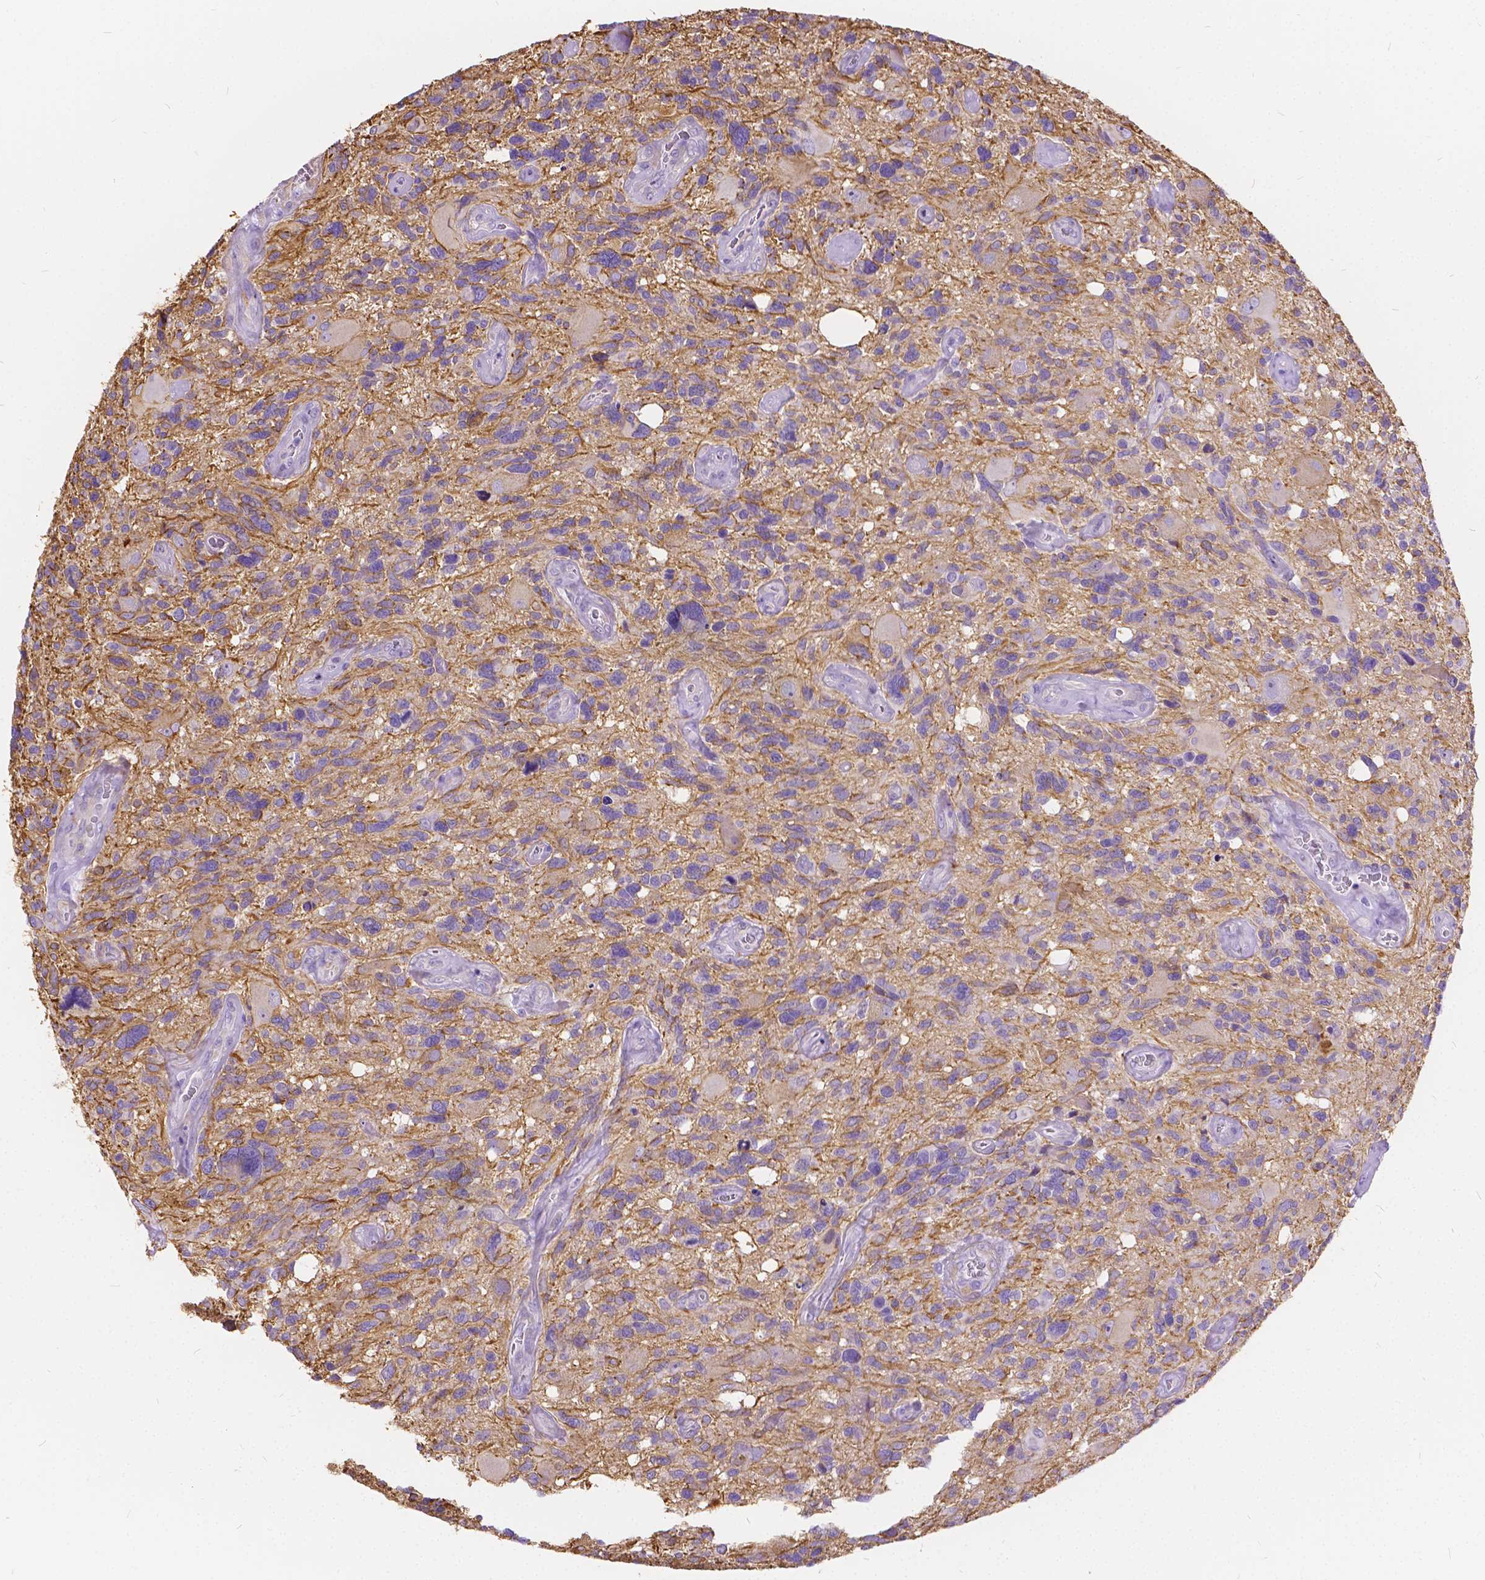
{"staining": {"intensity": "weak", "quantity": "25%-75%", "location": "cytoplasmic/membranous"}, "tissue": "glioma", "cell_type": "Tumor cells", "image_type": "cancer", "snomed": [{"axis": "morphology", "description": "Glioma, malignant, High grade"}, {"axis": "topography", "description": "Brain"}], "caption": "Weak cytoplasmic/membranous protein staining is present in approximately 25%-75% of tumor cells in malignant glioma (high-grade). The staining was performed using DAB to visualize the protein expression in brown, while the nuclei were stained in blue with hematoxylin (Magnification: 20x).", "gene": "CHRM1", "patient": {"sex": "male", "age": 49}}